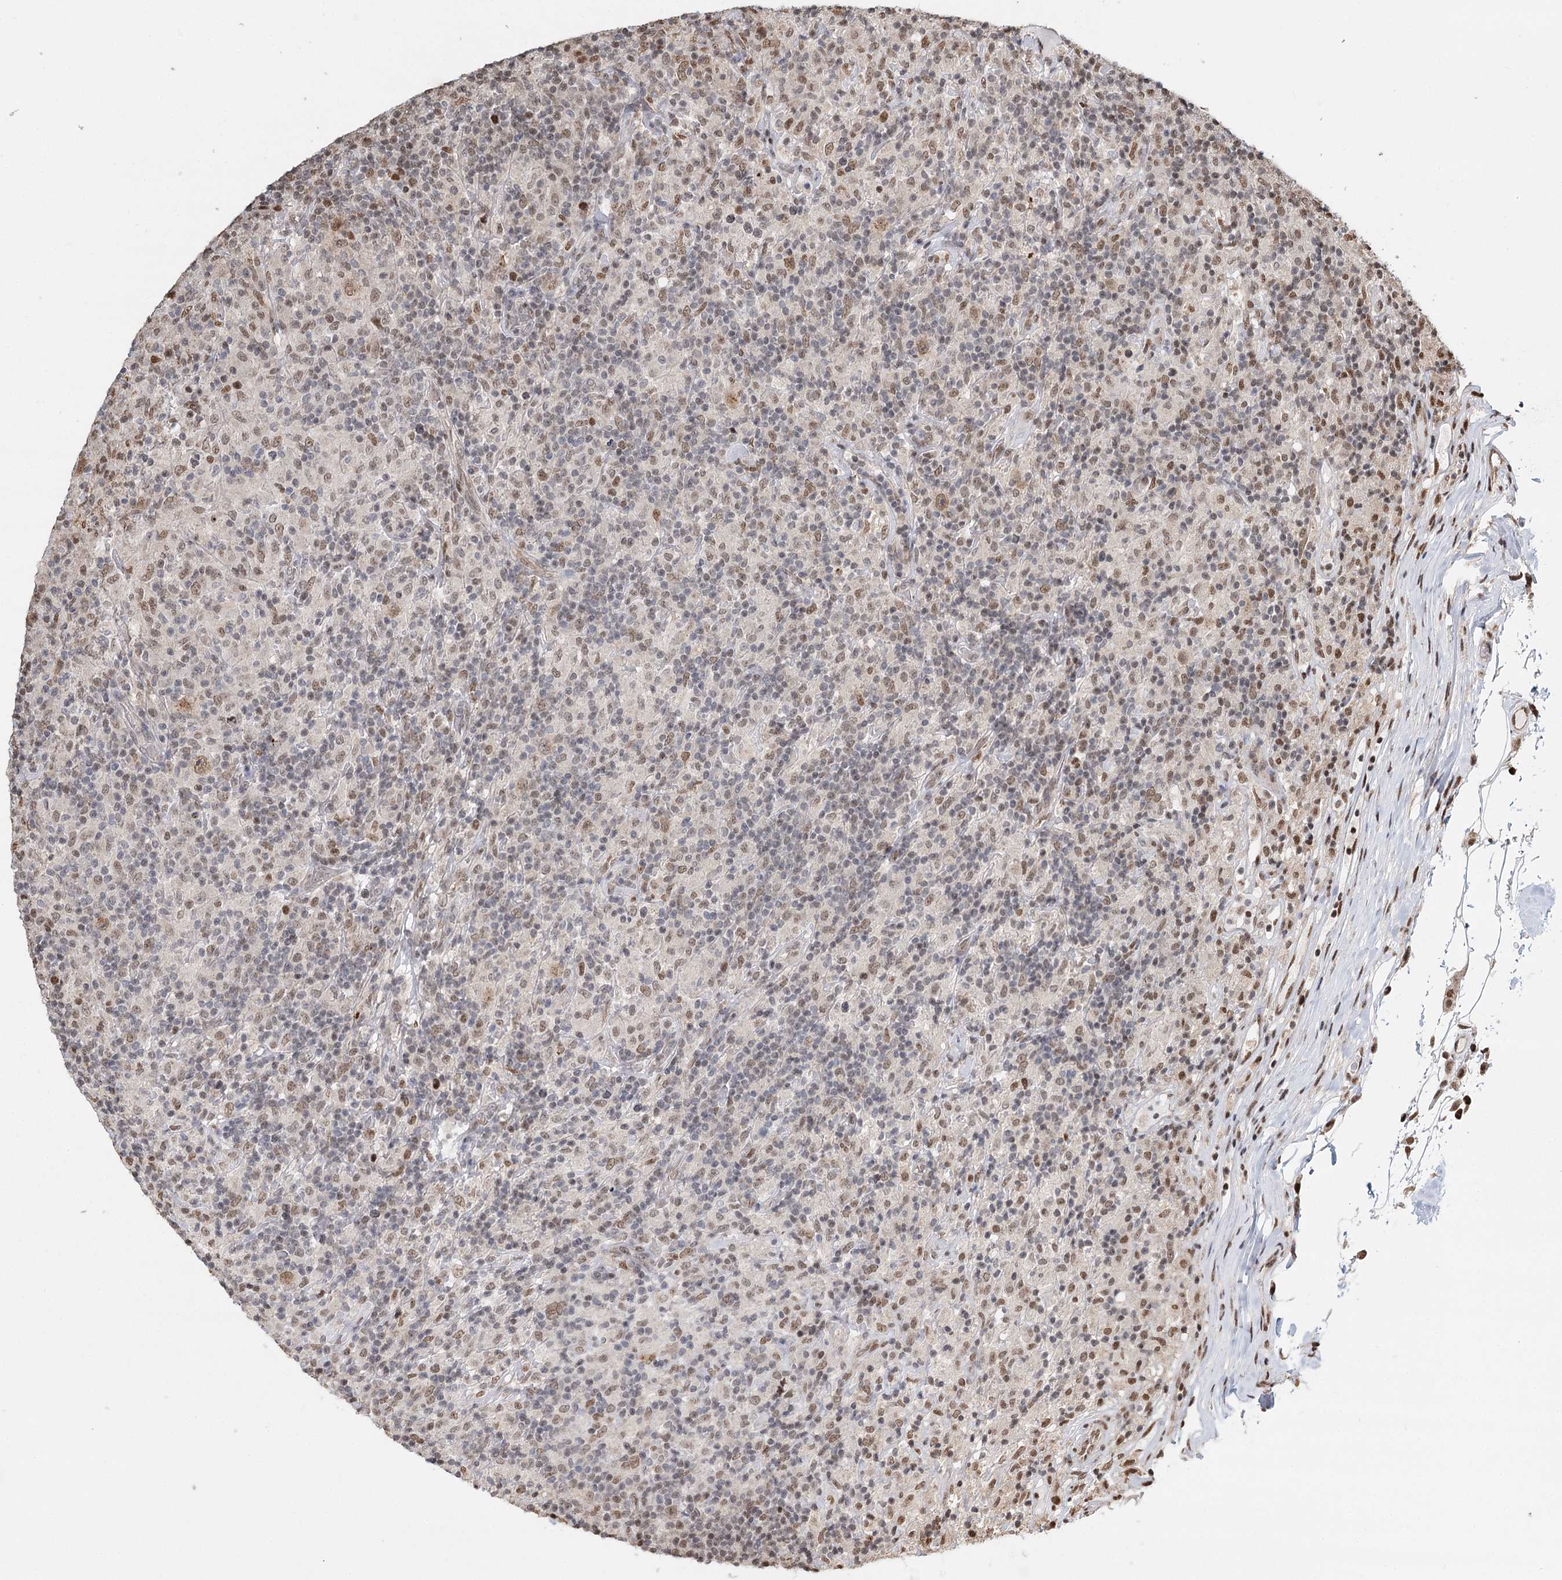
{"staining": {"intensity": "moderate", "quantity": ">75%", "location": "nuclear"}, "tissue": "lymphoma", "cell_type": "Tumor cells", "image_type": "cancer", "snomed": [{"axis": "morphology", "description": "Hodgkin's disease, NOS"}, {"axis": "topography", "description": "Lymph node"}], "caption": "Protein analysis of Hodgkin's disease tissue reveals moderate nuclear staining in approximately >75% of tumor cells.", "gene": "RPS27A", "patient": {"sex": "male", "age": 70}}